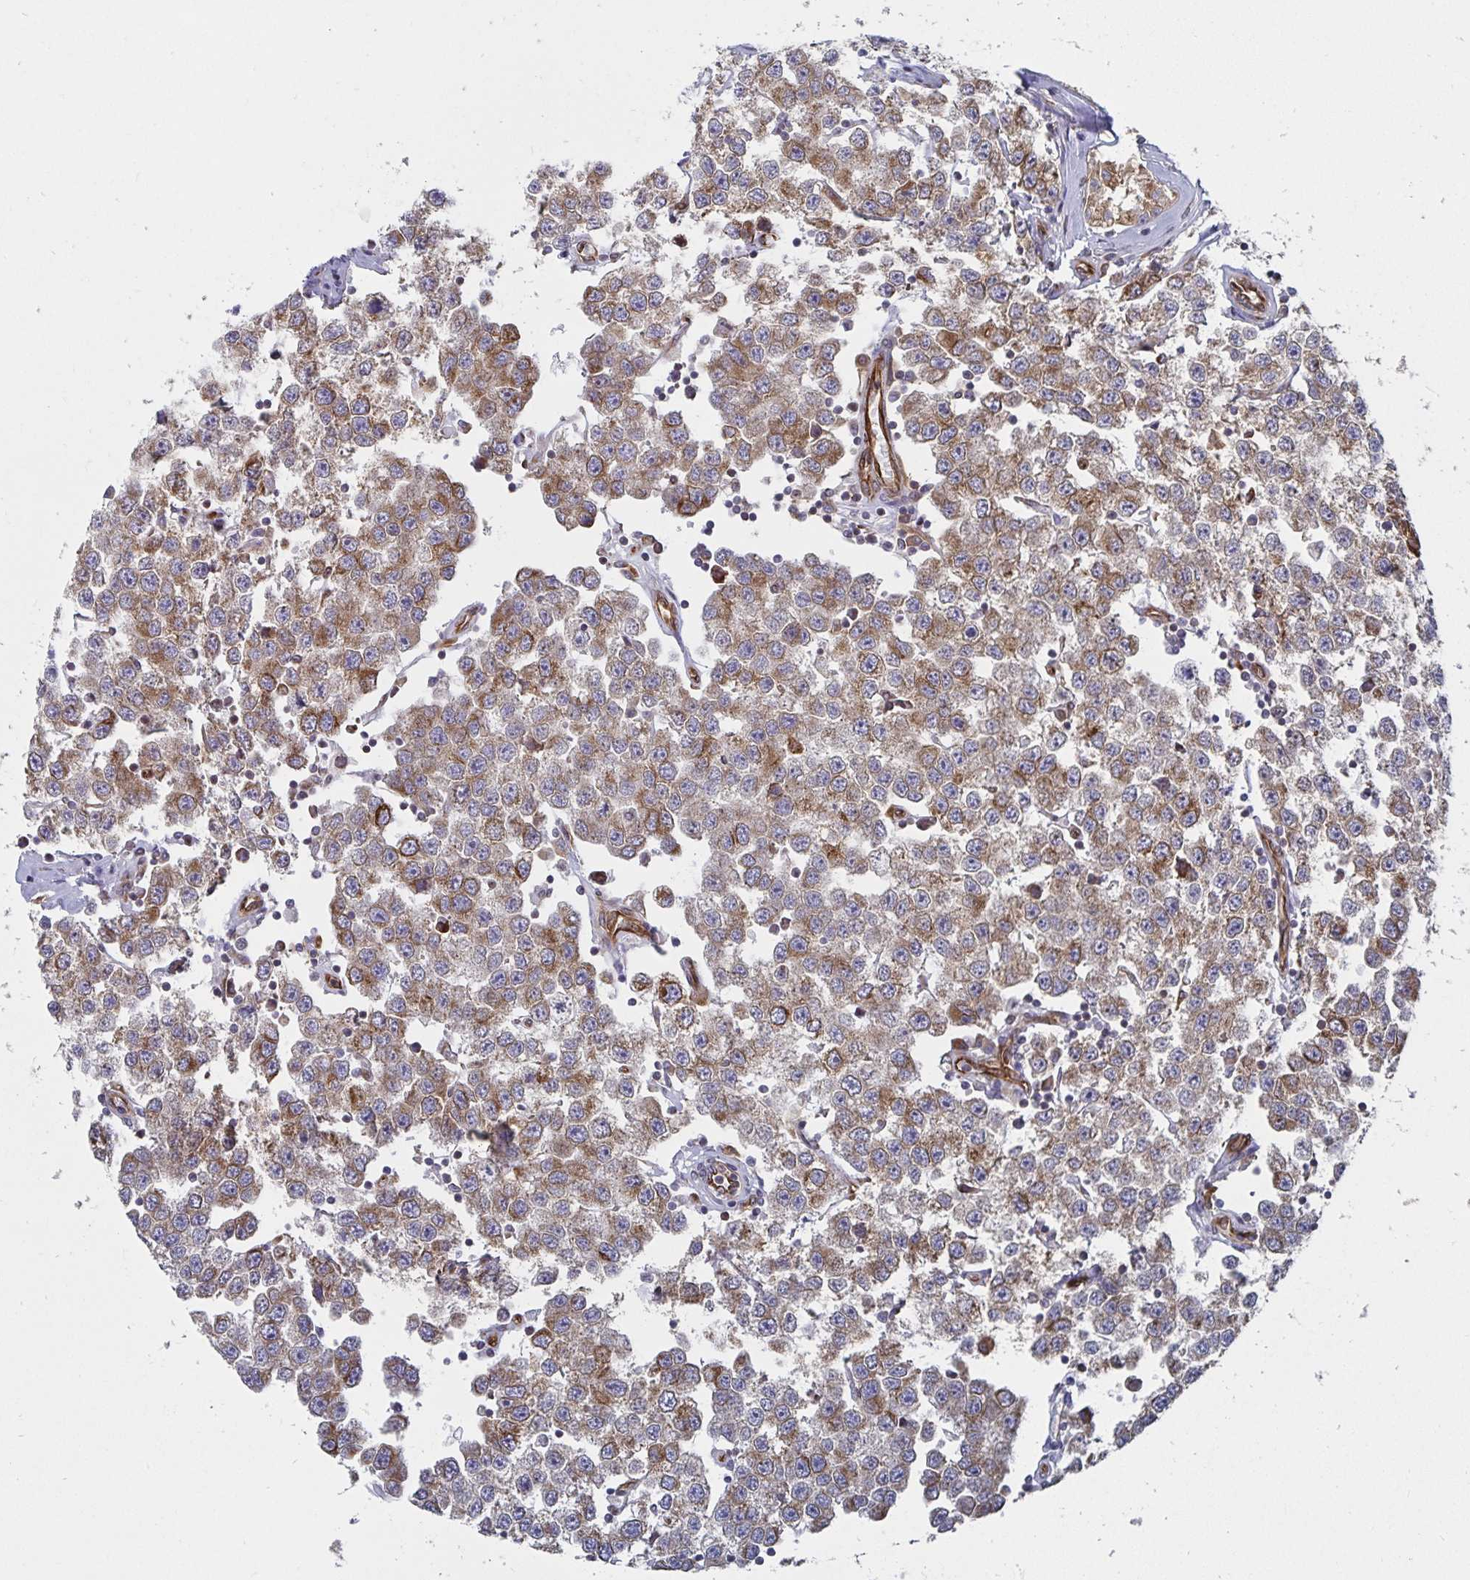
{"staining": {"intensity": "moderate", "quantity": ">75%", "location": "cytoplasmic/membranous"}, "tissue": "testis cancer", "cell_type": "Tumor cells", "image_type": "cancer", "snomed": [{"axis": "morphology", "description": "Seminoma, NOS"}, {"axis": "topography", "description": "Testis"}], "caption": "Immunohistochemical staining of human testis seminoma reveals medium levels of moderate cytoplasmic/membranous positivity in approximately >75% of tumor cells.", "gene": "BCAP29", "patient": {"sex": "male", "age": 34}}